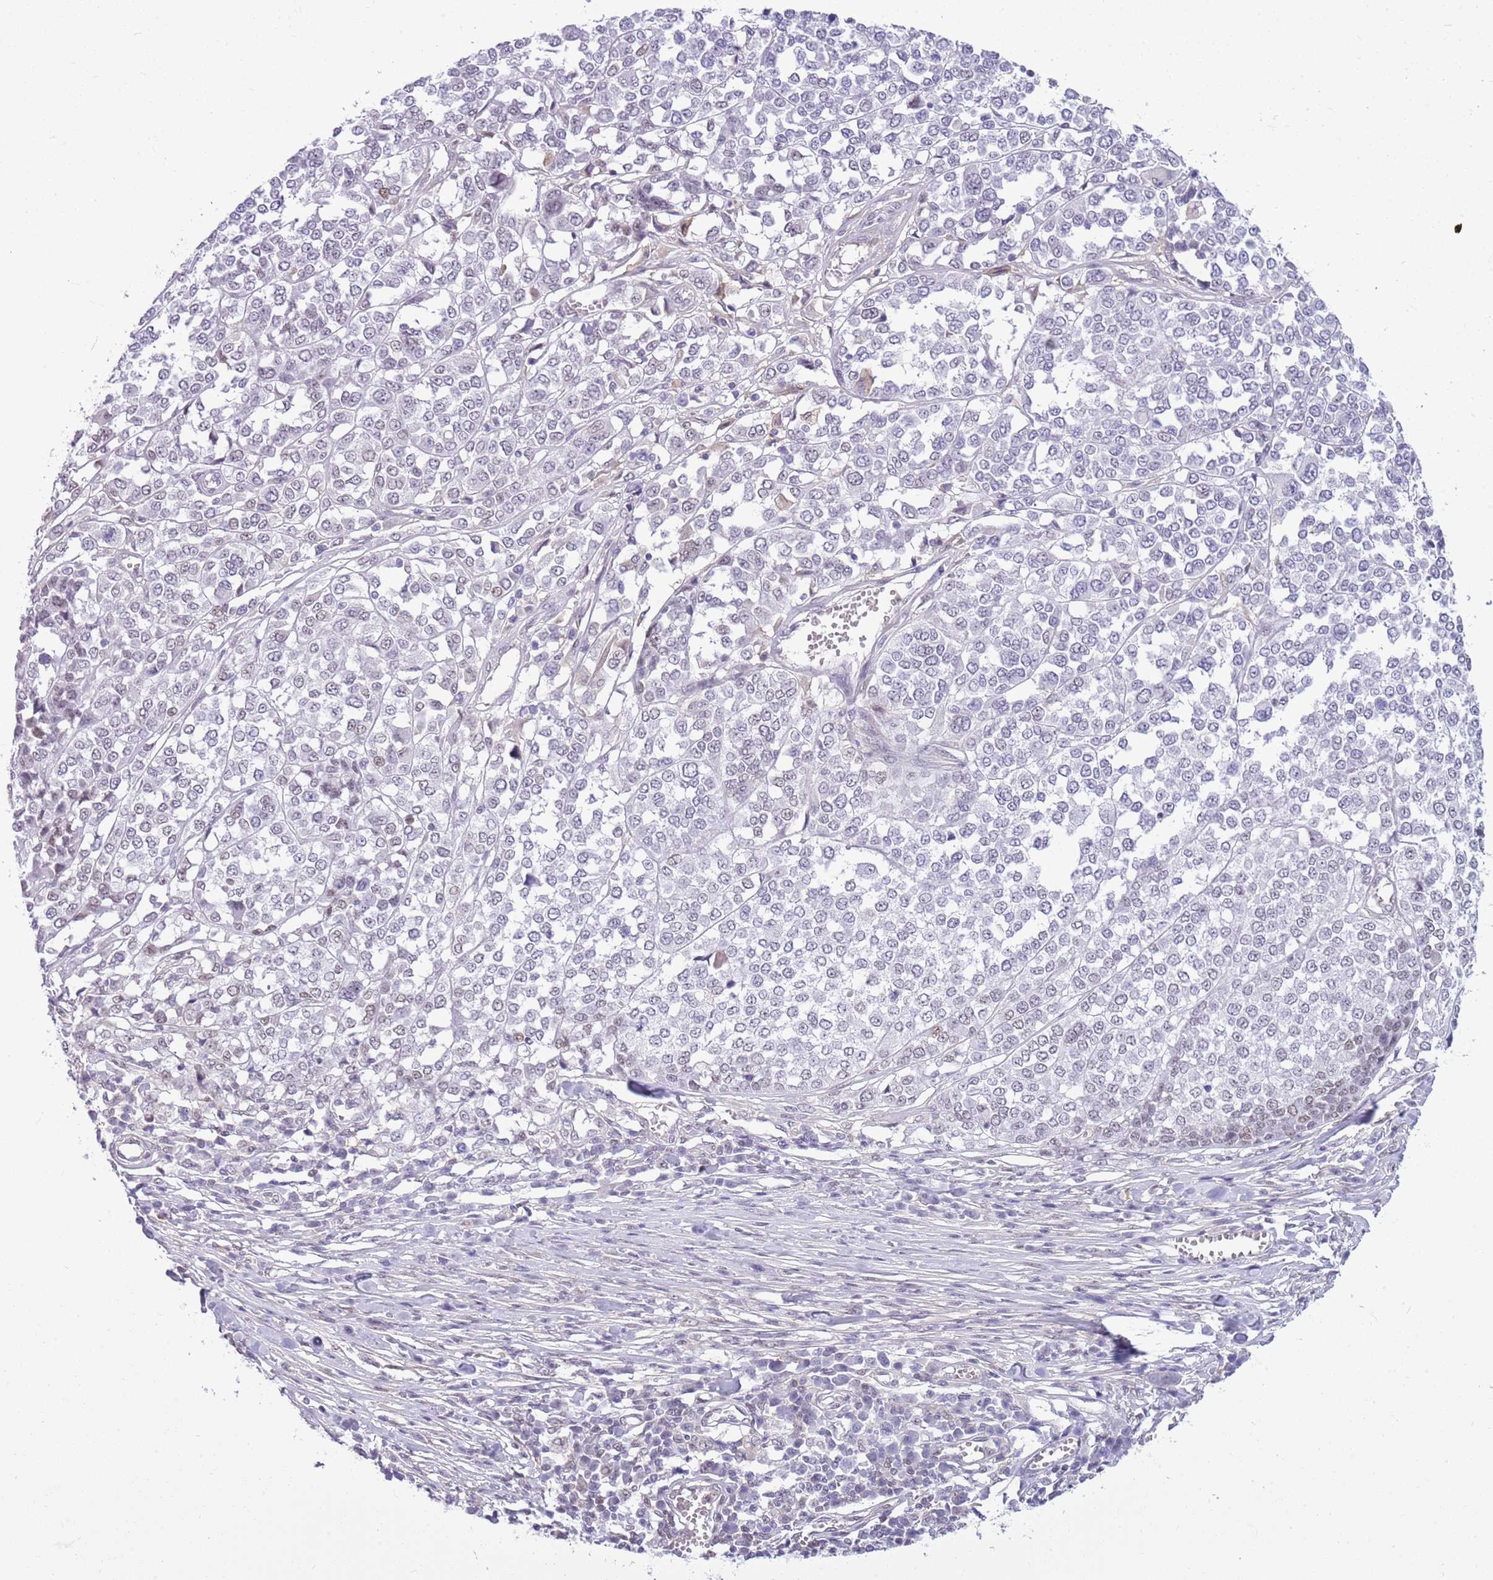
{"staining": {"intensity": "negative", "quantity": "none", "location": "none"}, "tissue": "melanoma", "cell_type": "Tumor cells", "image_type": "cancer", "snomed": [{"axis": "morphology", "description": "Malignant melanoma, Metastatic site"}, {"axis": "topography", "description": "Lymph node"}], "caption": "IHC image of malignant melanoma (metastatic site) stained for a protein (brown), which shows no expression in tumor cells.", "gene": "DHX32", "patient": {"sex": "male", "age": 44}}